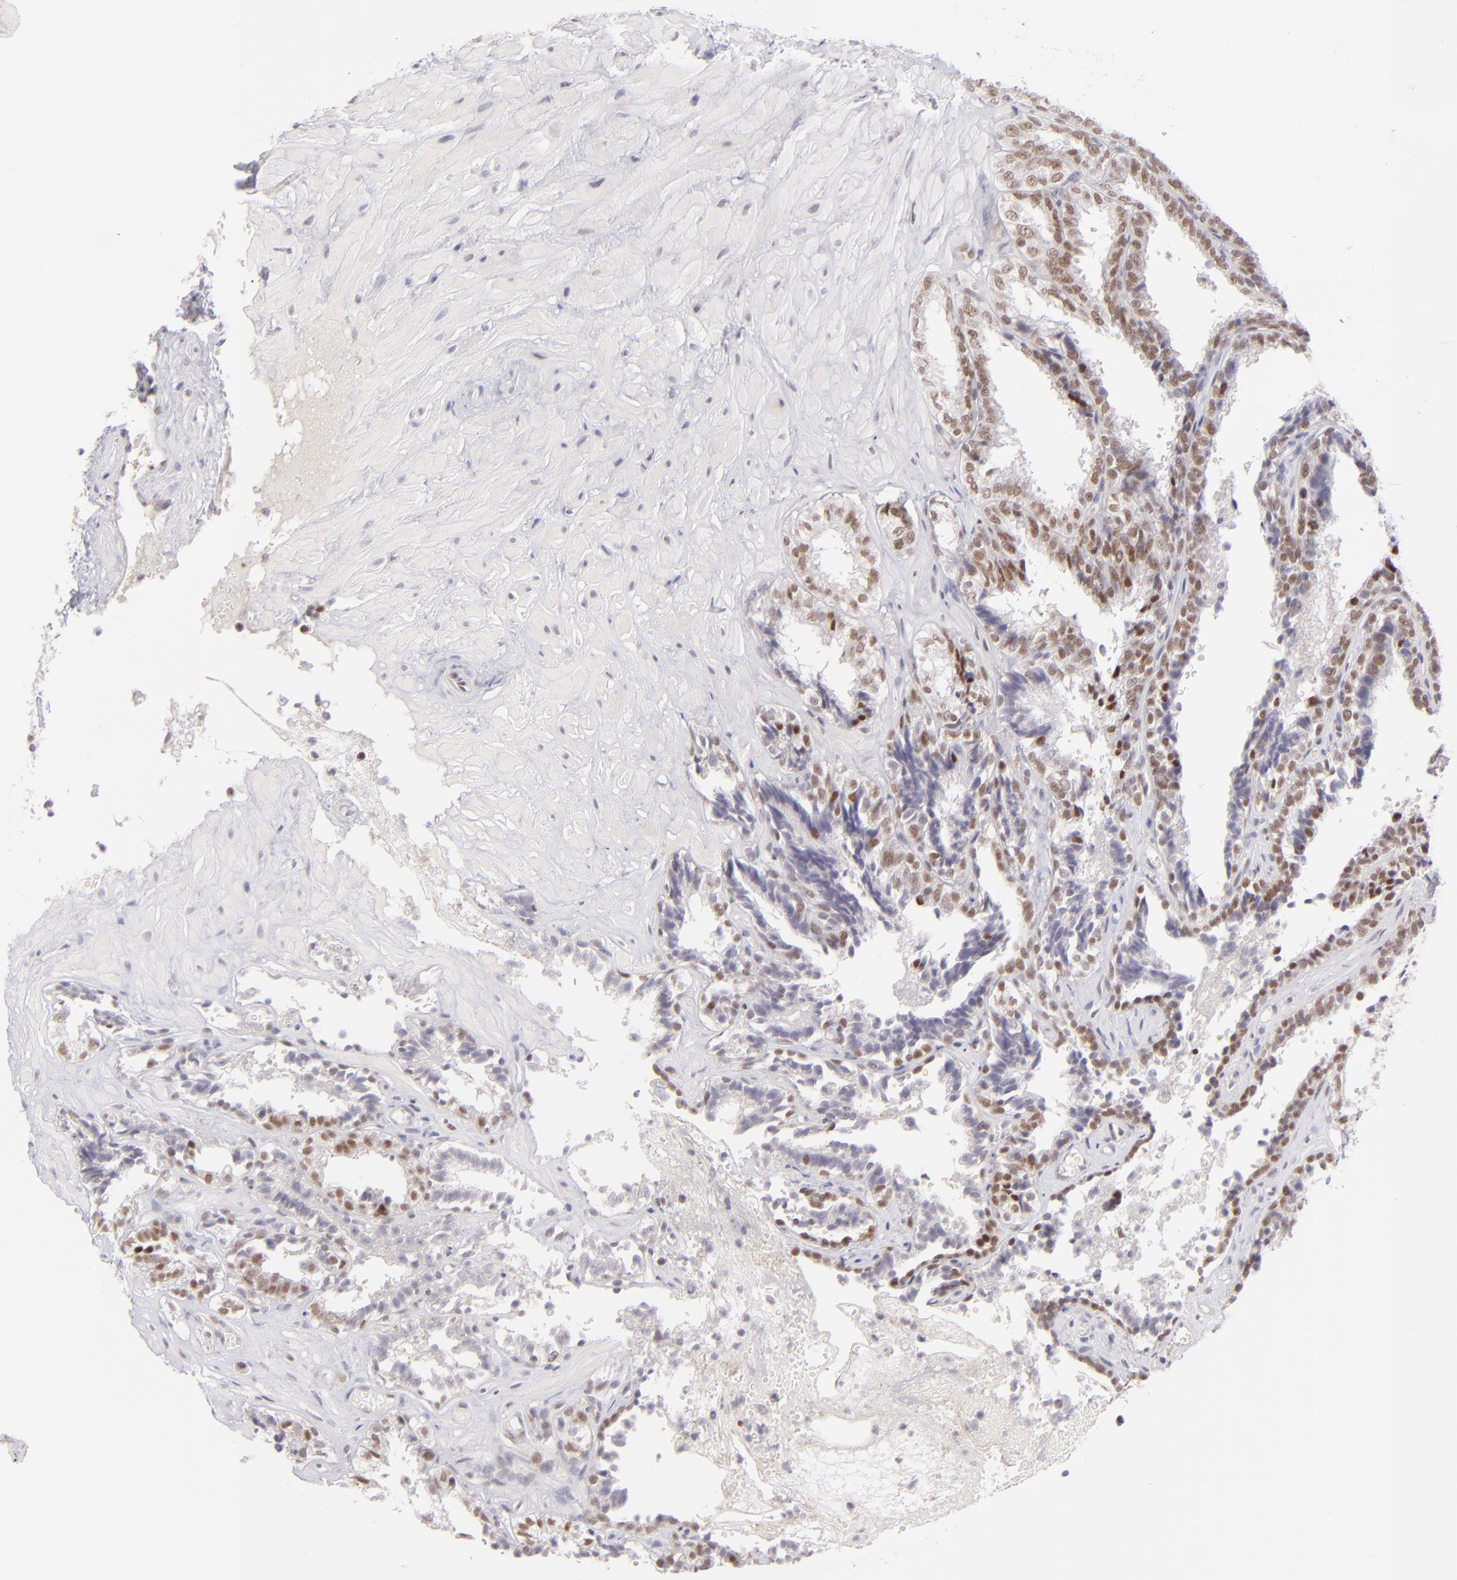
{"staining": {"intensity": "moderate", "quantity": "25%-75%", "location": "nuclear"}, "tissue": "seminal vesicle", "cell_type": "Glandular cells", "image_type": "normal", "snomed": [{"axis": "morphology", "description": "Normal tissue, NOS"}, {"axis": "topography", "description": "Seminal veicle"}], "caption": "Seminal vesicle stained with a brown dye reveals moderate nuclear positive expression in about 25%-75% of glandular cells.", "gene": "POU2F1", "patient": {"sex": "male", "age": 26}}